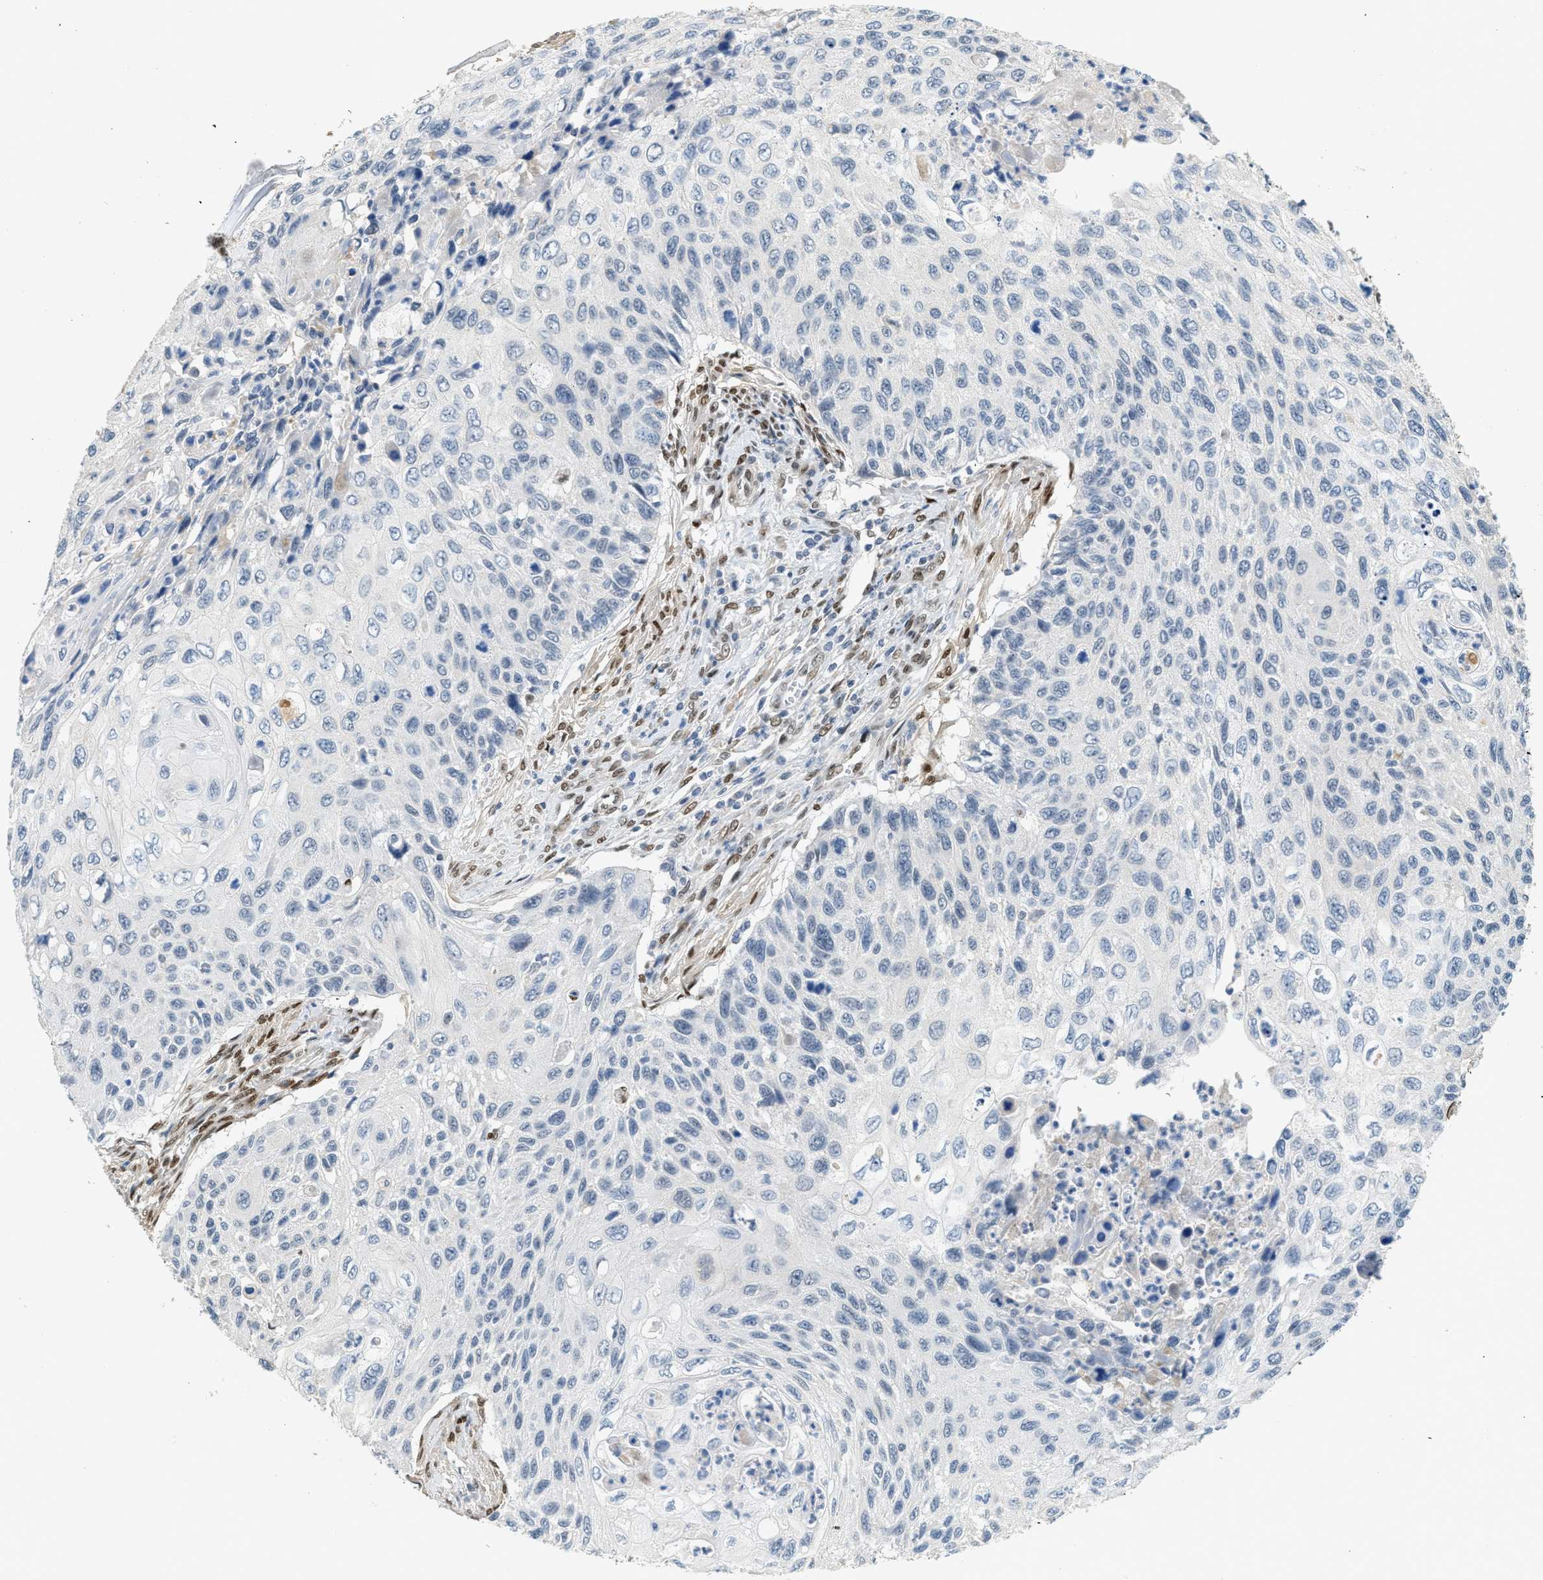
{"staining": {"intensity": "negative", "quantity": "none", "location": "none"}, "tissue": "cervical cancer", "cell_type": "Tumor cells", "image_type": "cancer", "snomed": [{"axis": "morphology", "description": "Squamous cell carcinoma, NOS"}, {"axis": "topography", "description": "Cervix"}], "caption": "Tumor cells are negative for protein expression in human cervical cancer (squamous cell carcinoma).", "gene": "ZBTB20", "patient": {"sex": "female", "age": 70}}